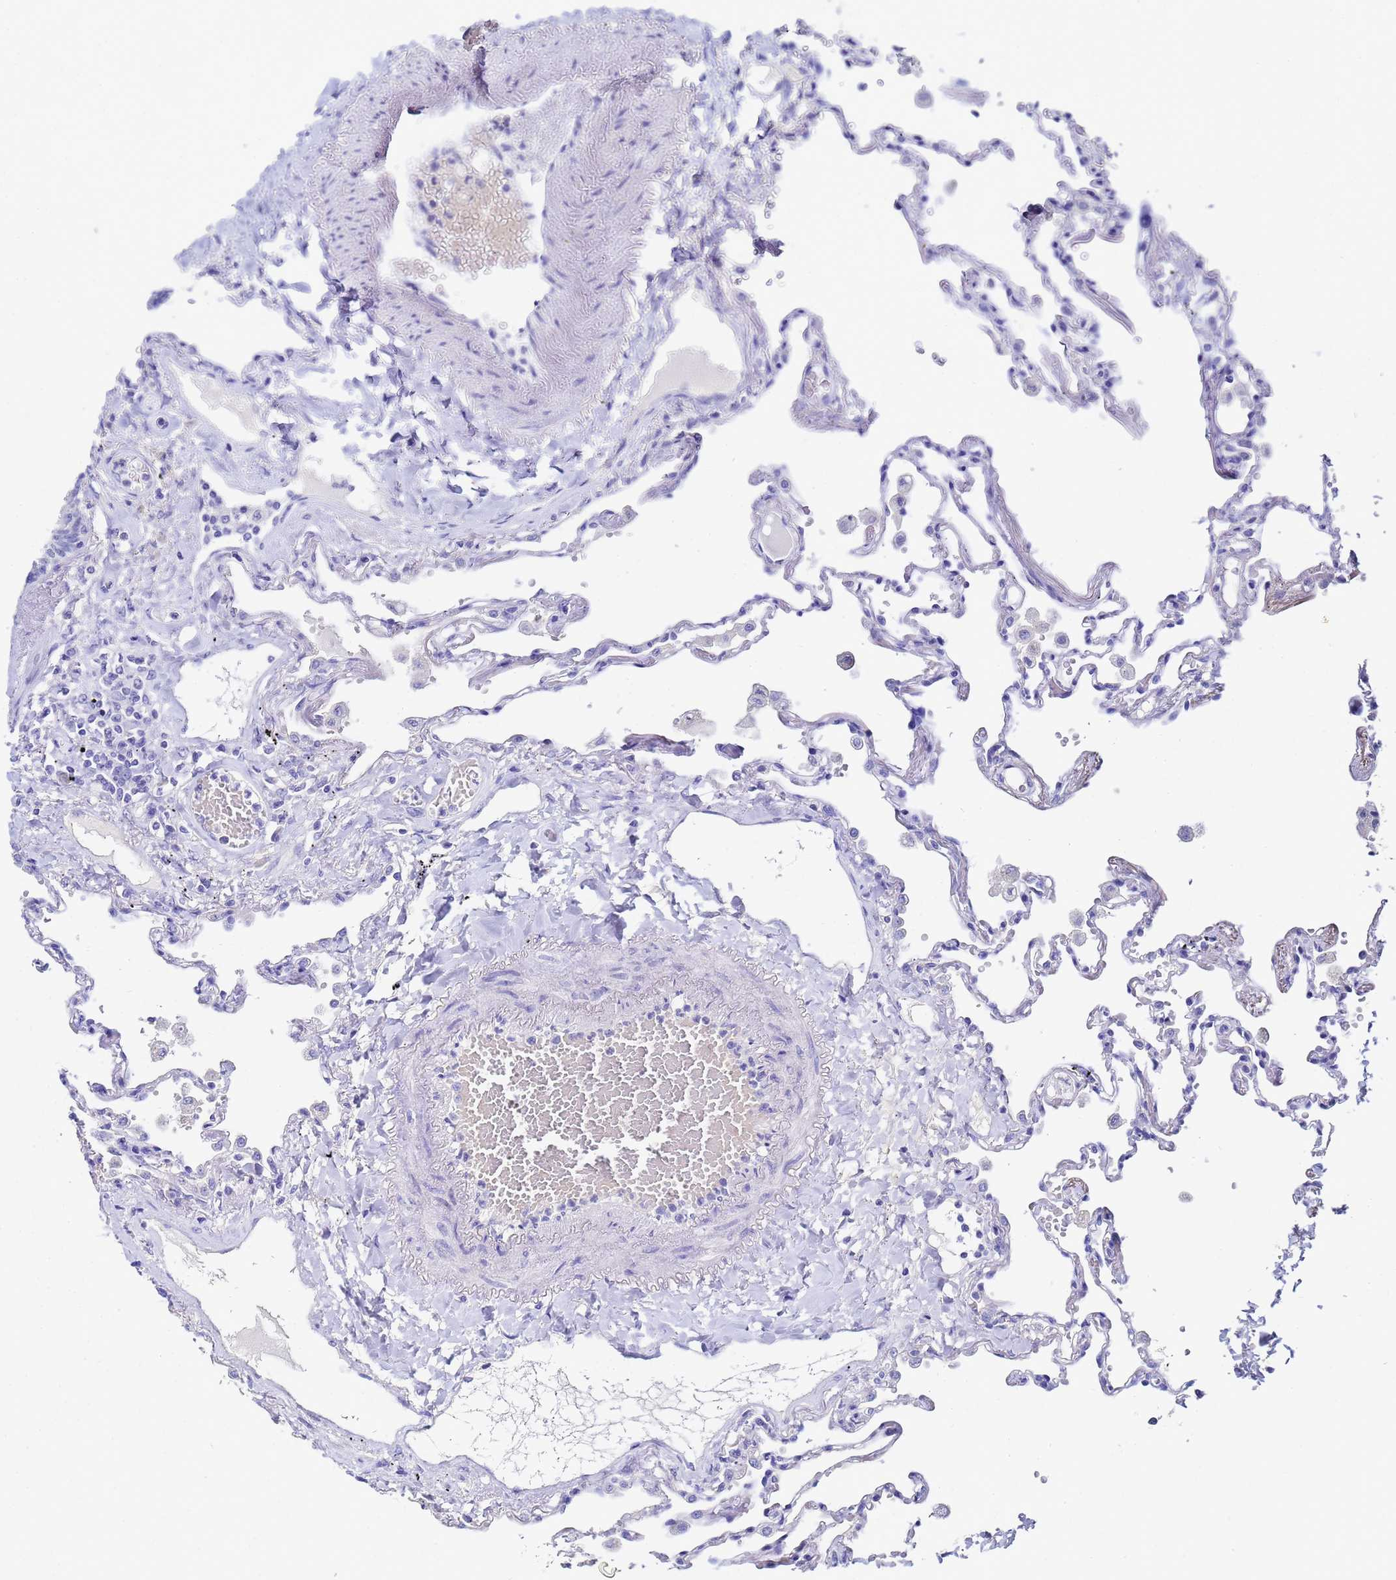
{"staining": {"intensity": "negative", "quantity": "none", "location": "none"}, "tissue": "lung", "cell_type": "Alveolar cells", "image_type": "normal", "snomed": [{"axis": "morphology", "description": "Normal tissue, NOS"}, {"axis": "topography", "description": "Lung"}], "caption": "Protein analysis of normal lung demonstrates no significant positivity in alveolar cells. (DAB (3,3'-diaminobenzidine) immunohistochemistry with hematoxylin counter stain).", "gene": "C2orf72", "patient": {"sex": "female", "age": 67}}